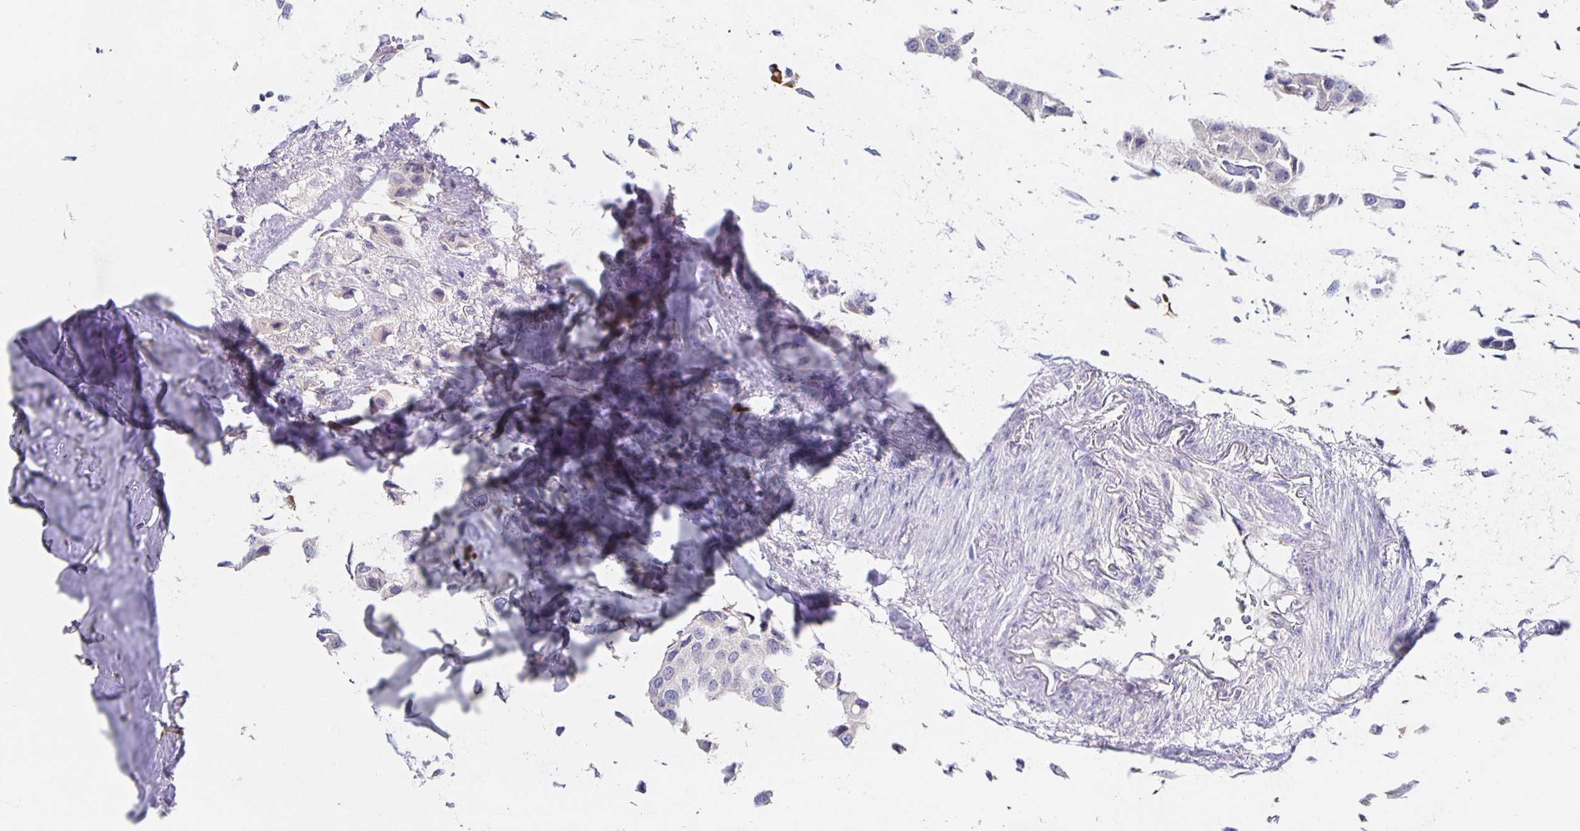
{"staining": {"intensity": "negative", "quantity": "none", "location": "none"}, "tissue": "breast cancer", "cell_type": "Tumor cells", "image_type": "cancer", "snomed": [{"axis": "morphology", "description": "Duct carcinoma"}, {"axis": "topography", "description": "Breast"}], "caption": "Immunohistochemistry of human breast intraductal carcinoma demonstrates no staining in tumor cells.", "gene": "BAD", "patient": {"sex": "female", "age": 80}}